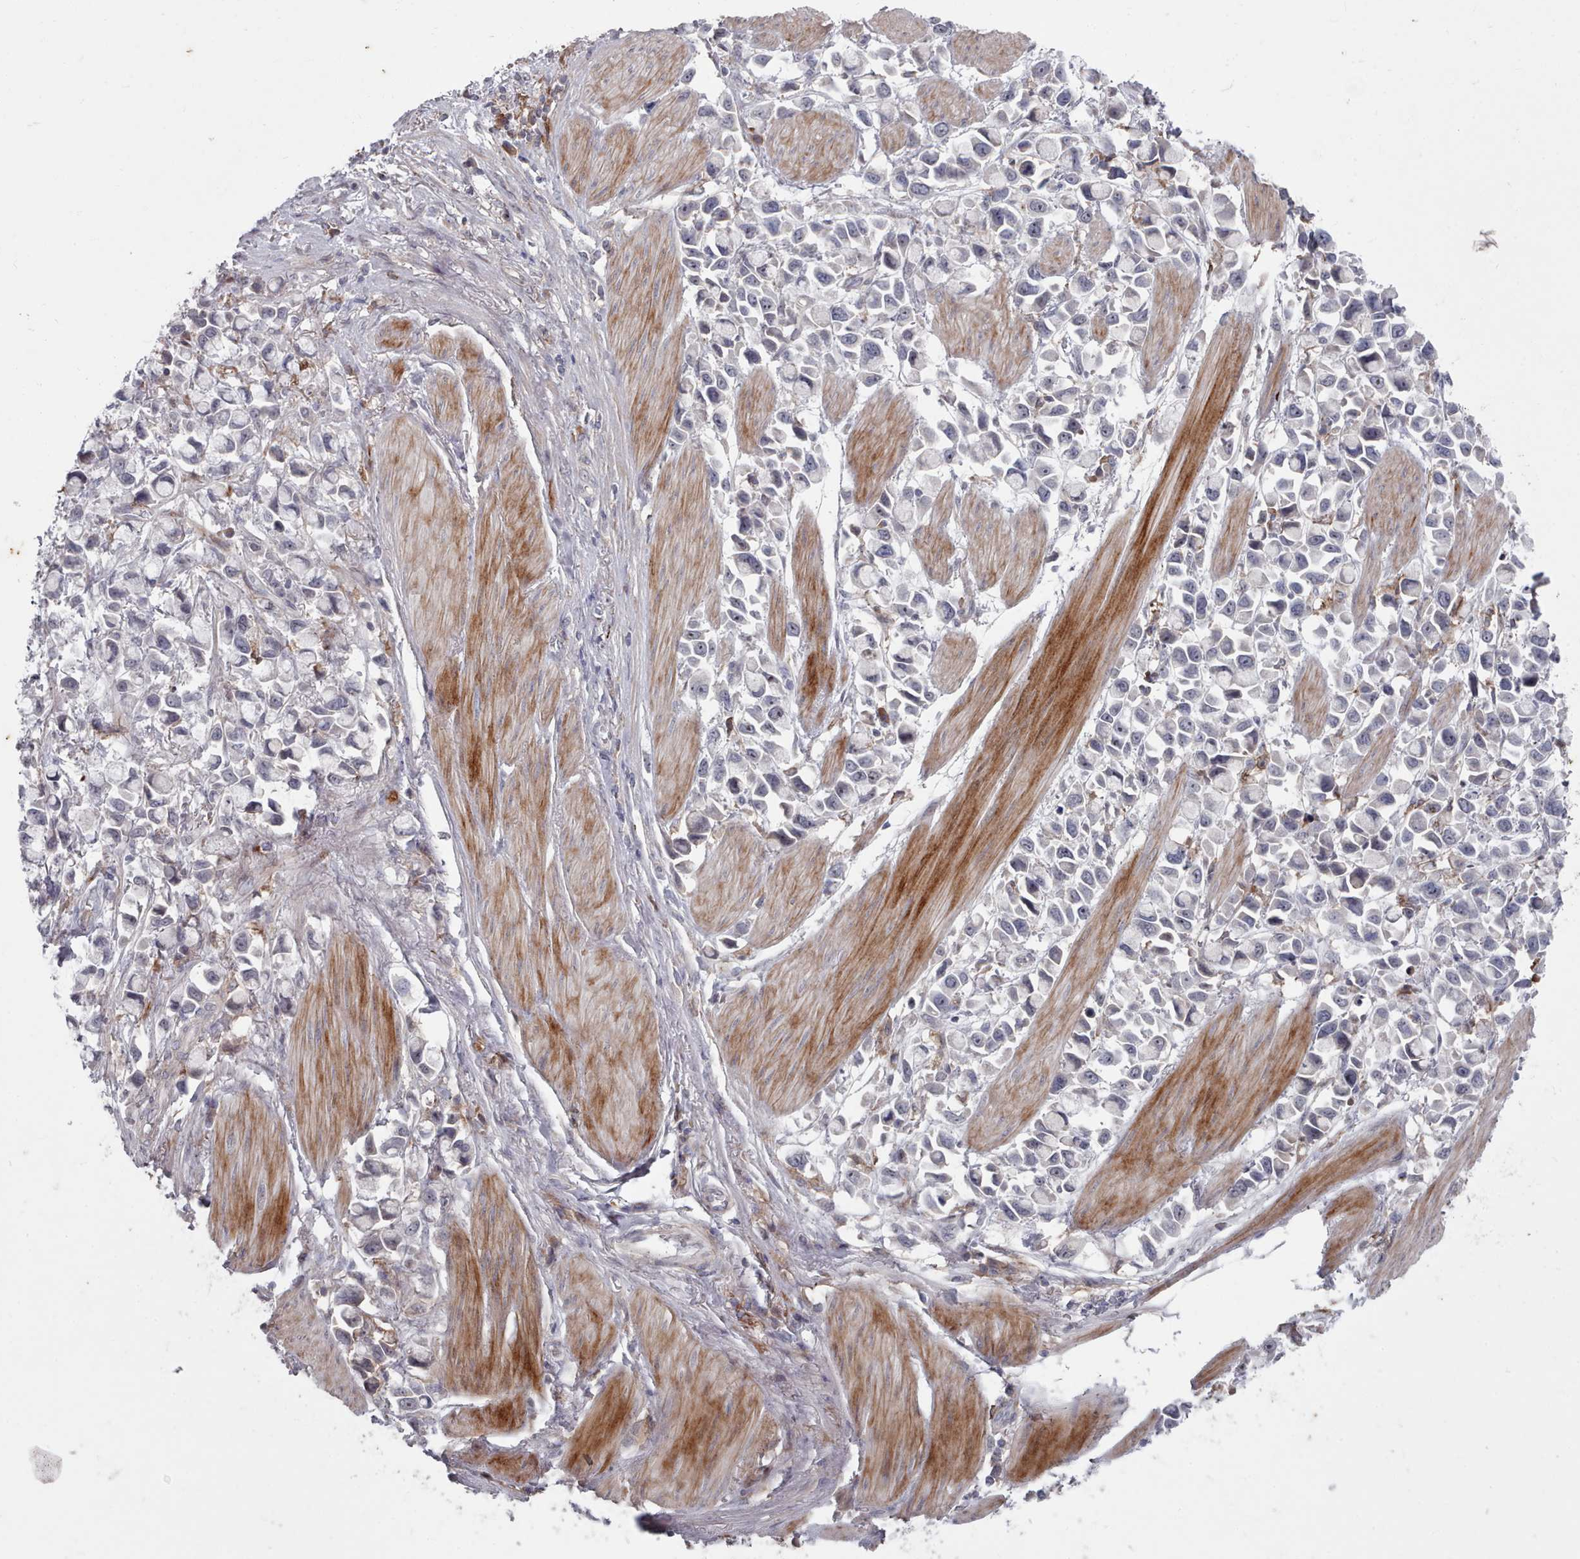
{"staining": {"intensity": "negative", "quantity": "none", "location": "none"}, "tissue": "stomach cancer", "cell_type": "Tumor cells", "image_type": "cancer", "snomed": [{"axis": "morphology", "description": "Adenocarcinoma, NOS"}, {"axis": "topography", "description": "Stomach"}], "caption": "There is no significant positivity in tumor cells of stomach cancer (adenocarcinoma).", "gene": "COL8A2", "patient": {"sex": "female", "age": 81}}